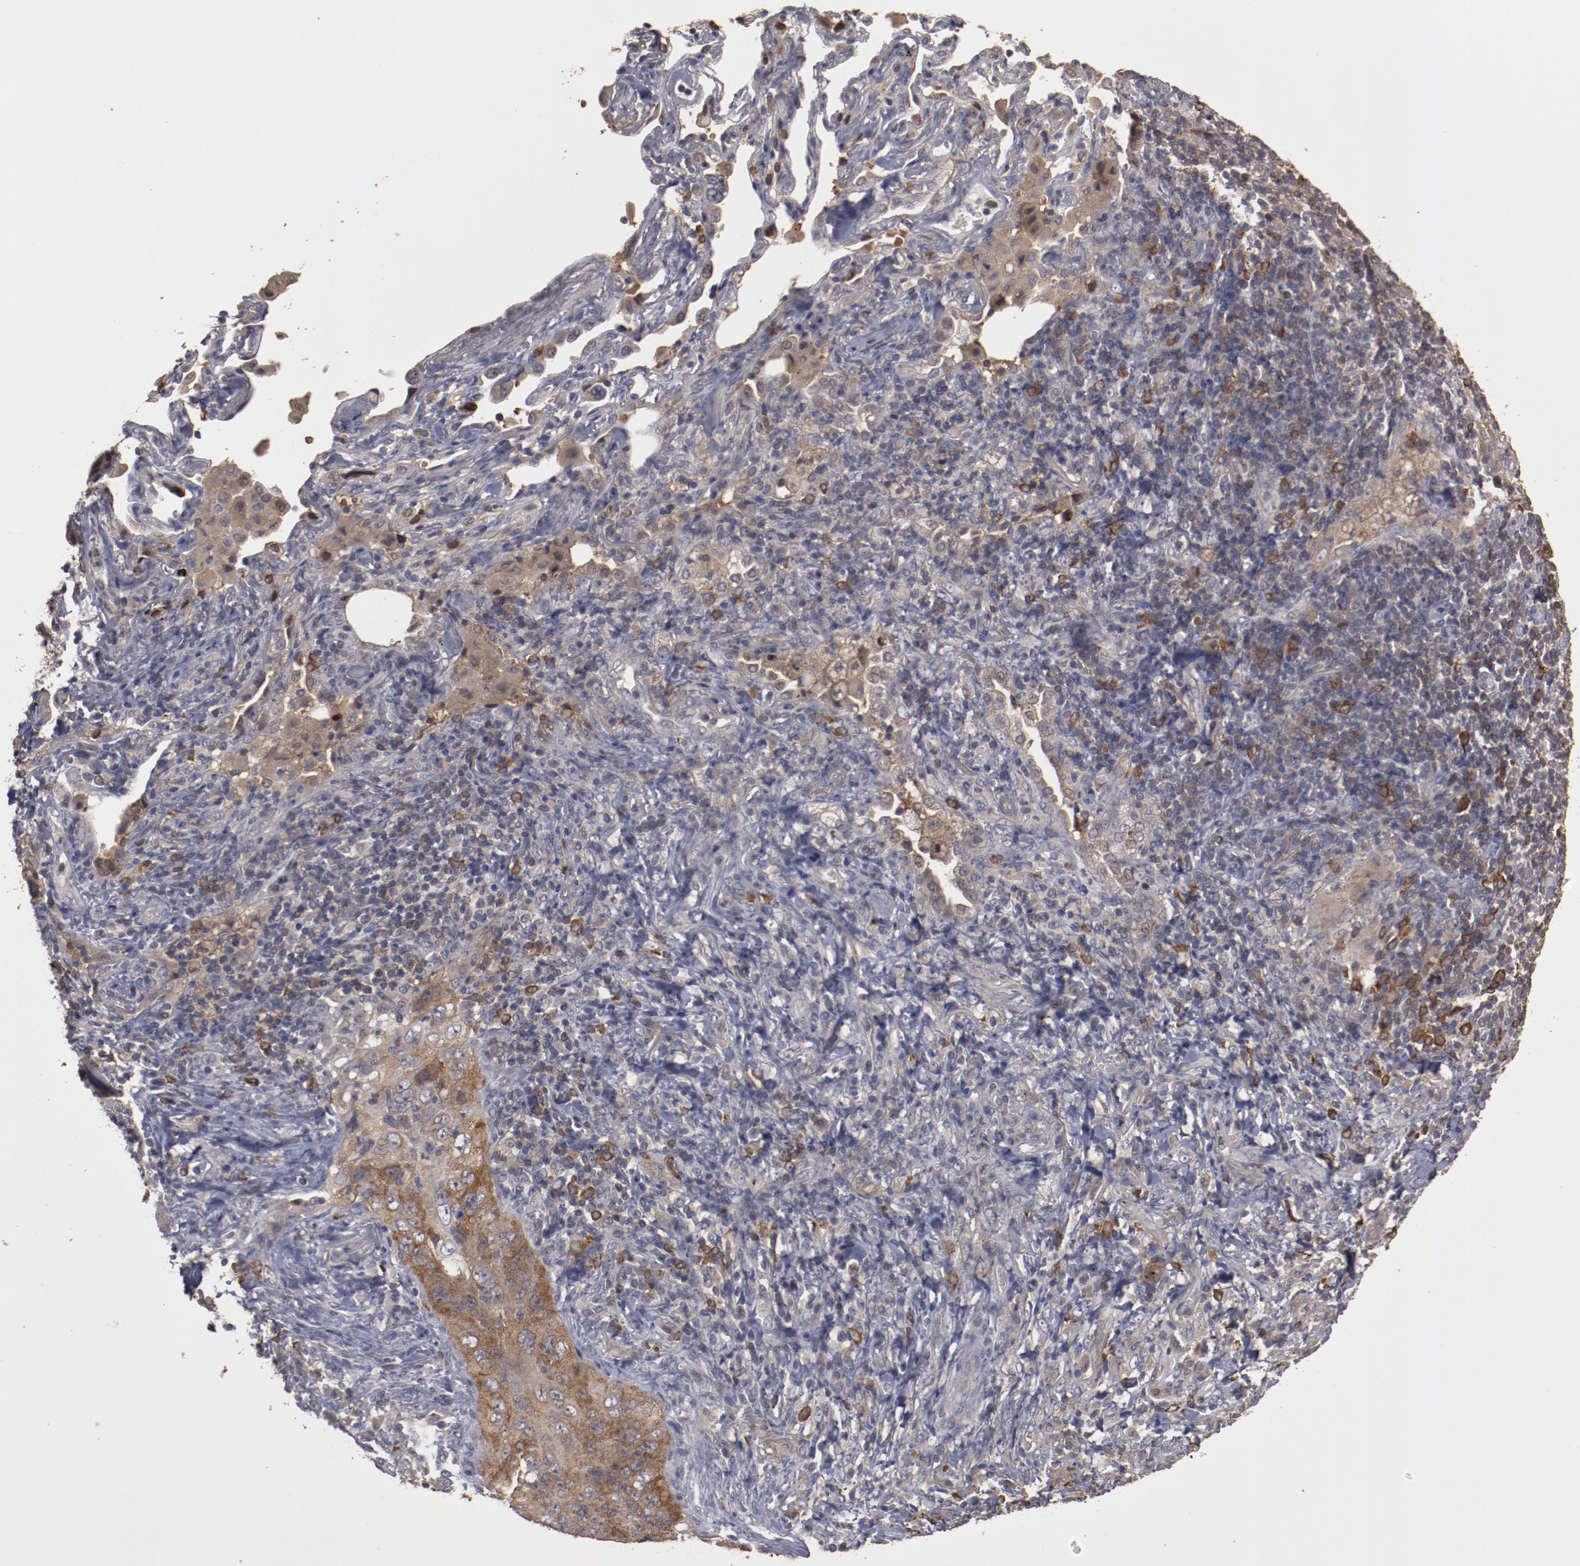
{"staining": {"intensity": "moderate", "quantity": ">75%", "location": "cytoplasmic/membranous"}, "tissue": "lung cancer", "cell_type": "Tumor cells", "image_type": "cancer", "snomed": [{"axis": "morphology", "description": "Squamous cell carcinoma, NOS"}, {"axis": "topography", "description": "Lung"}], "caption": "A medium amount of moderate cytoplasmic/membranous positivity is present in about >75% of tumor cells in lung squamous cell carcinoma tissue.", "gene": "LRRC75B", "patient": {"sex": "female", "age": 67}}